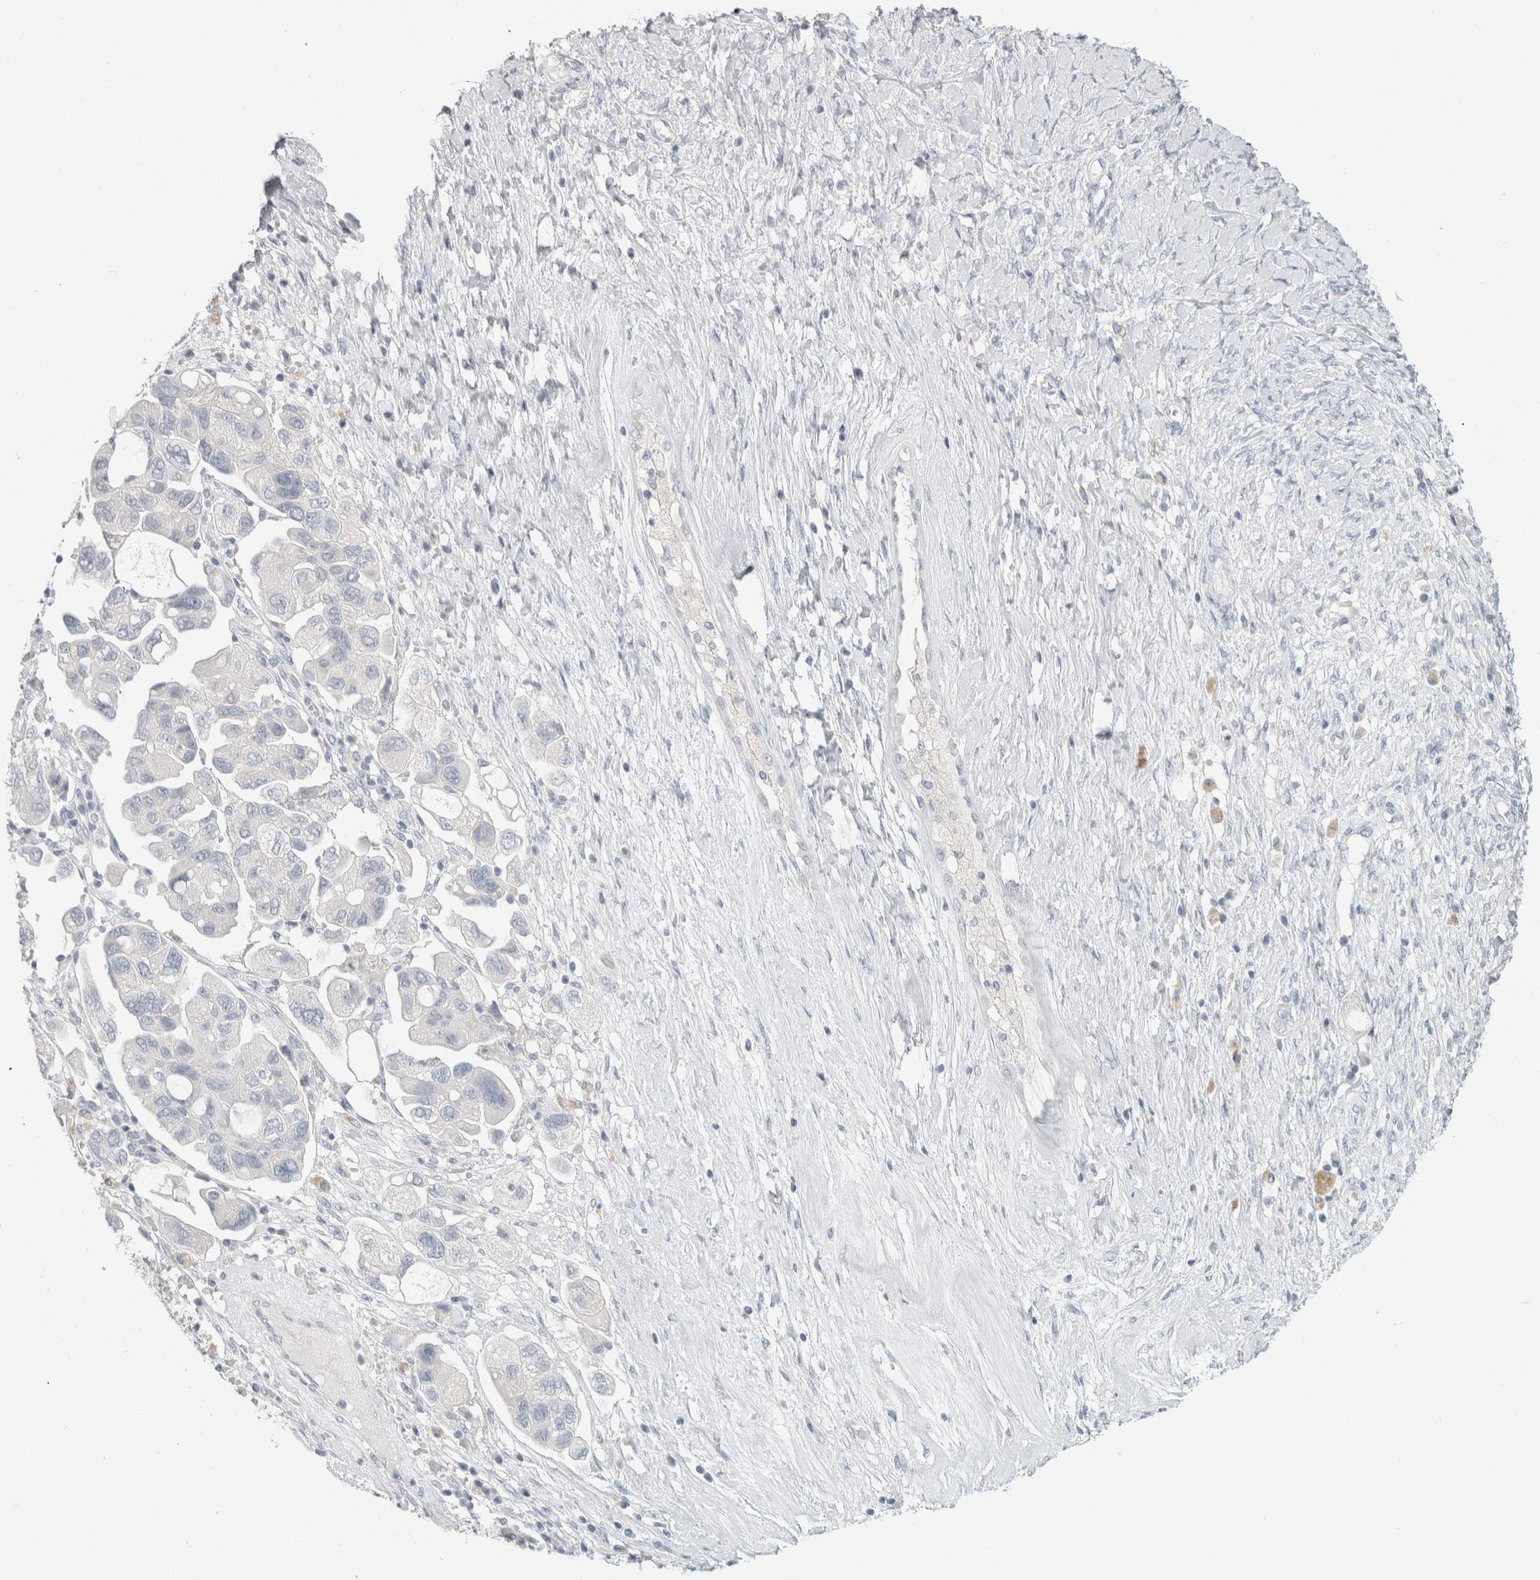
{"staining": {"intensity": "negative", "quantity": "none", "location": "none"}, "tissue": "ovarian cancer", "cell_type": "Tumor cells", "image_type": "cancer", "snomed": [{"axis": "morphology", "description": "Carcinoma, NOS"}, {"axis": "morphology", "description": "Cystadenocarcinoma, serous, NOS"}, {"axis": "topography", "description": "Ovary"}], "caption": "Micrograph shows no significant protein expression in tumor cells of ovarian cancer (serous cystadenocarcinoma).", "gene": "SLC6A1", "patient": {"sex": "female", "age": 69}}